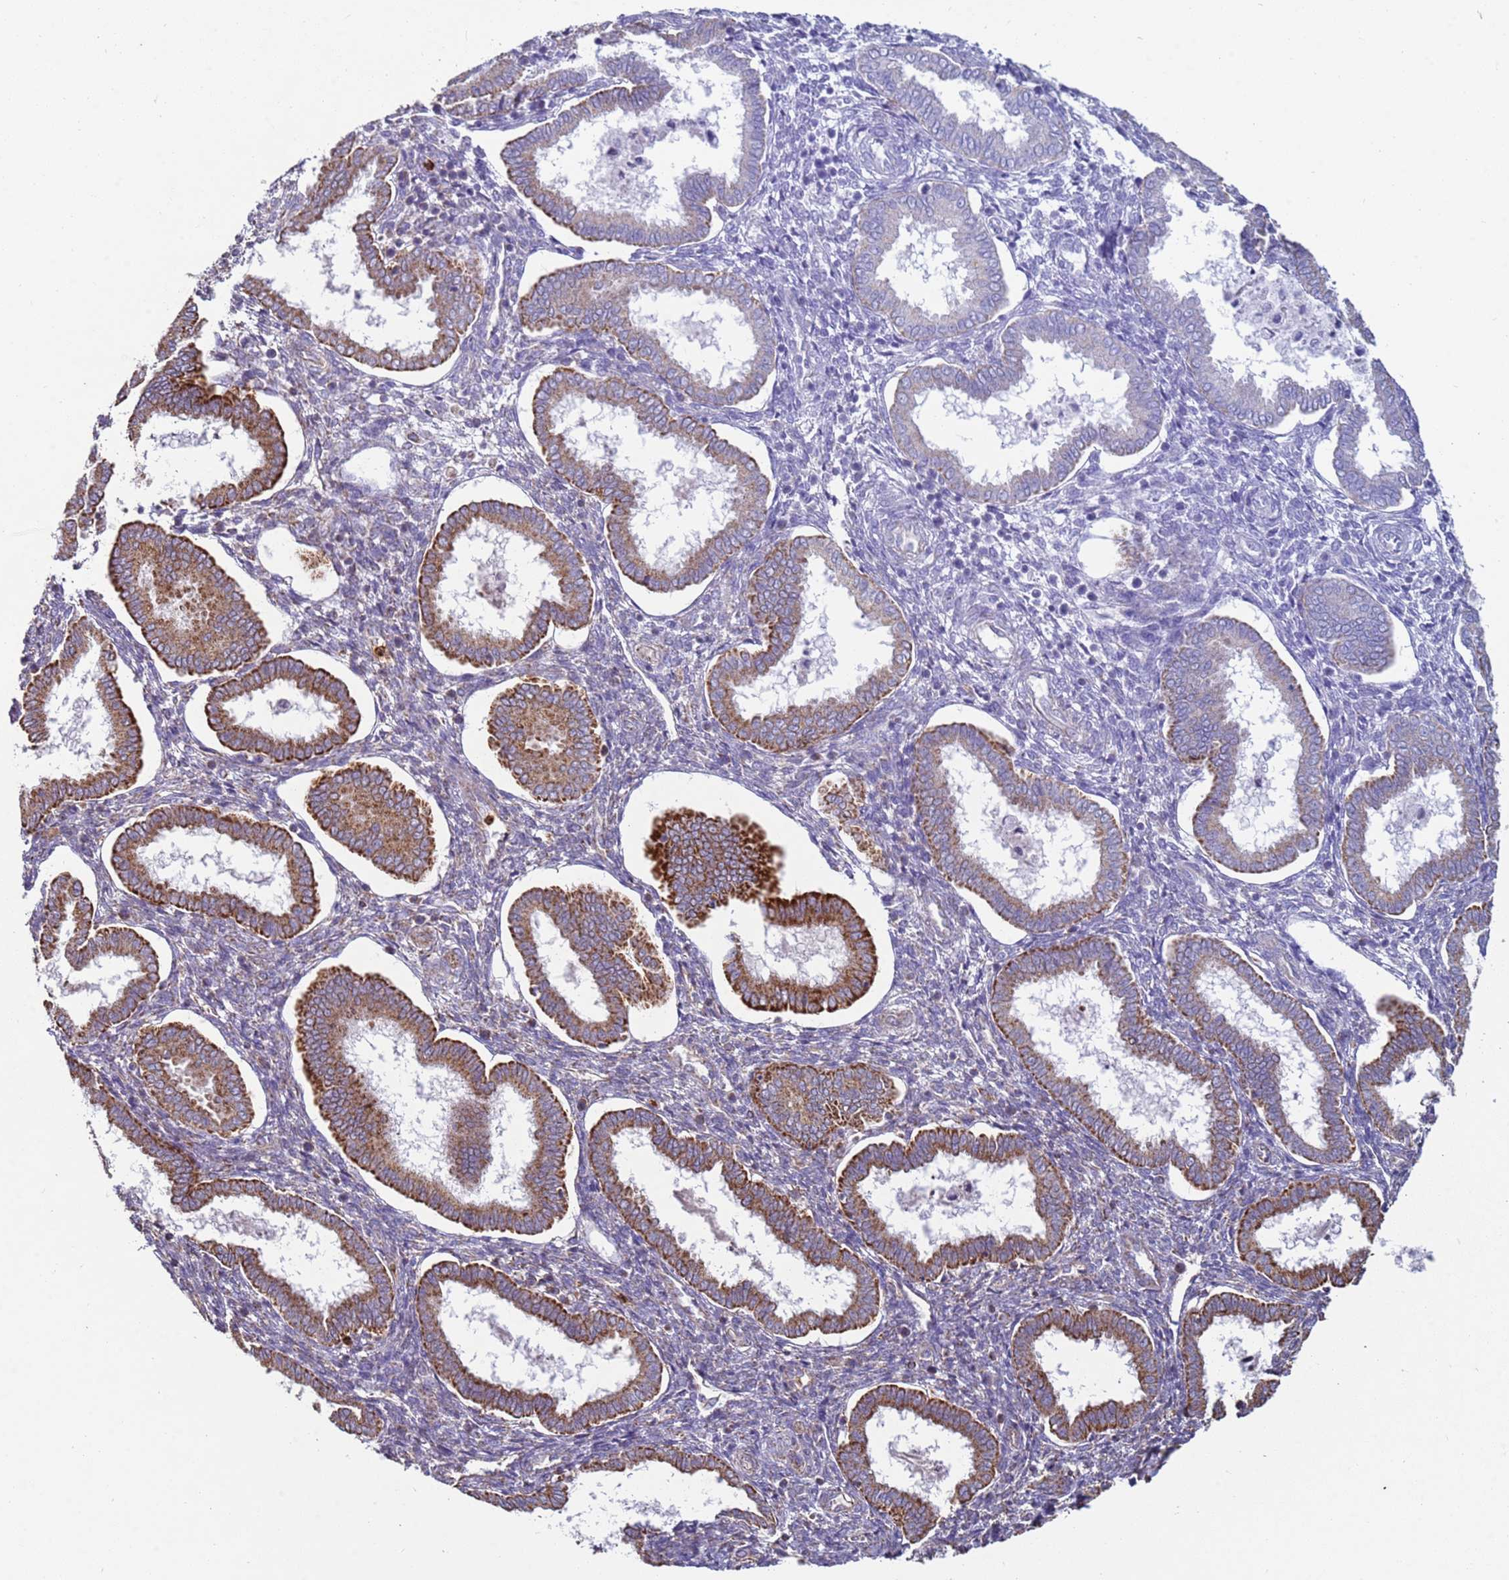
{"staining": {"intensity": "weak", "quantity": "<25%", "location": "cytoplasmic/membranous"}, "tissue": "endometrium", "cell_type": "Cells in endometrial stroma", "image_type": "normal", "snomed": [{"axis": "morphology", "description": "Normal tissue, NOS"}, {"axis": "topography", "description": "Endometrium"}], "caption": "IHC micrograph of benign human endometrium stained for a protein (brown), which reveals no expression in cells in endometrial stroma.", "gene": "FBXO33", "patient": {"sex": "female", "age": 24}}